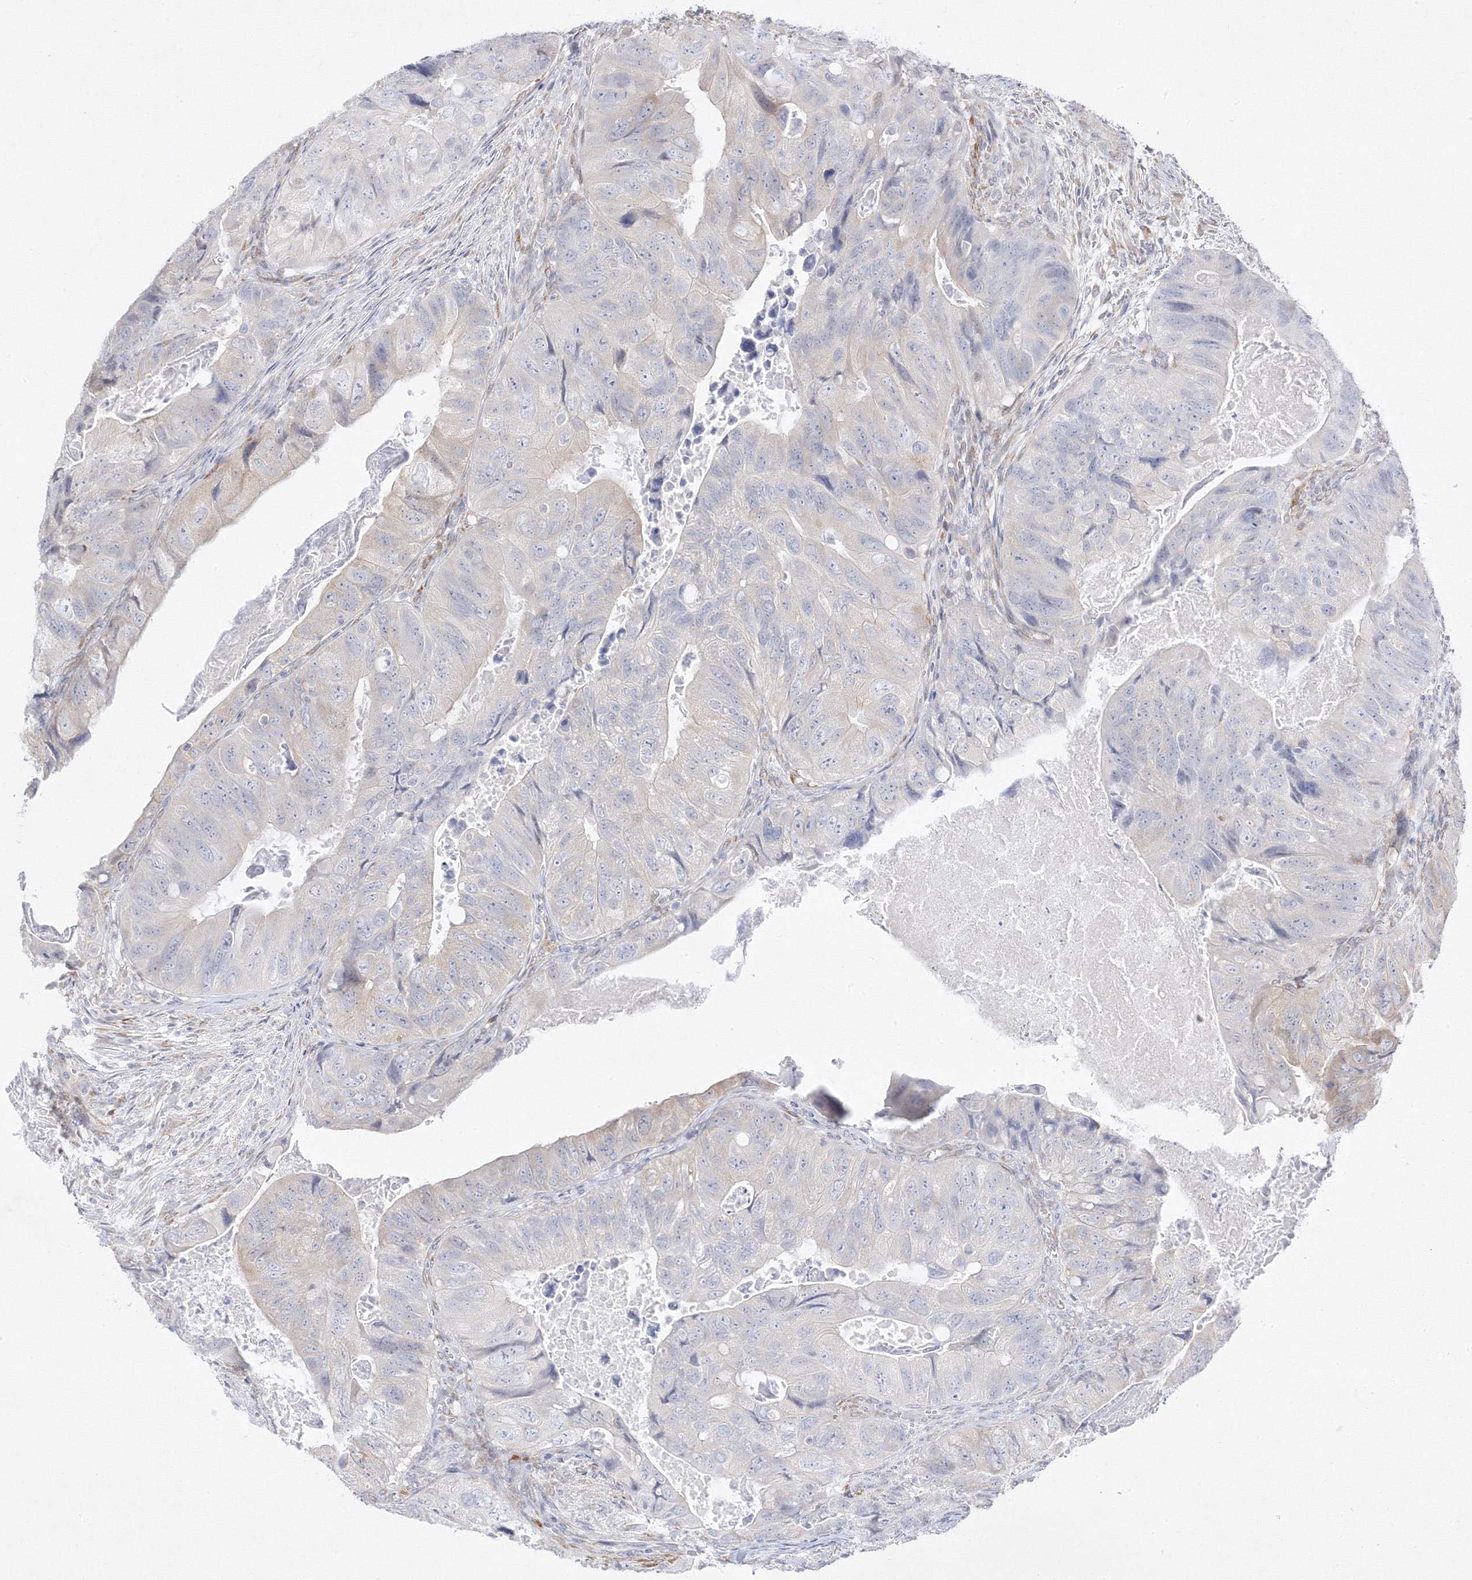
{"staining": {"intensity": "weak", "quantity": "<25%", "location": "cytoplasmic/membranous"}, "tissue": "colorectal cancer", "cell_type": "Tumor cells", "image_type": "cancer", "snomed": [{"axis": "morphology", "description": "Adenocarcinoma, NOS"}, {"axis": "topography", "description": "Rectum"}], "caption": "Human adenocarcinoma (colorectal) stained for a protein using immunohistochemistry (IHC) exhibits no staining in tumor cells.", "gene": "C2CD2", "patient": {"sex": "male", "age": 63}}